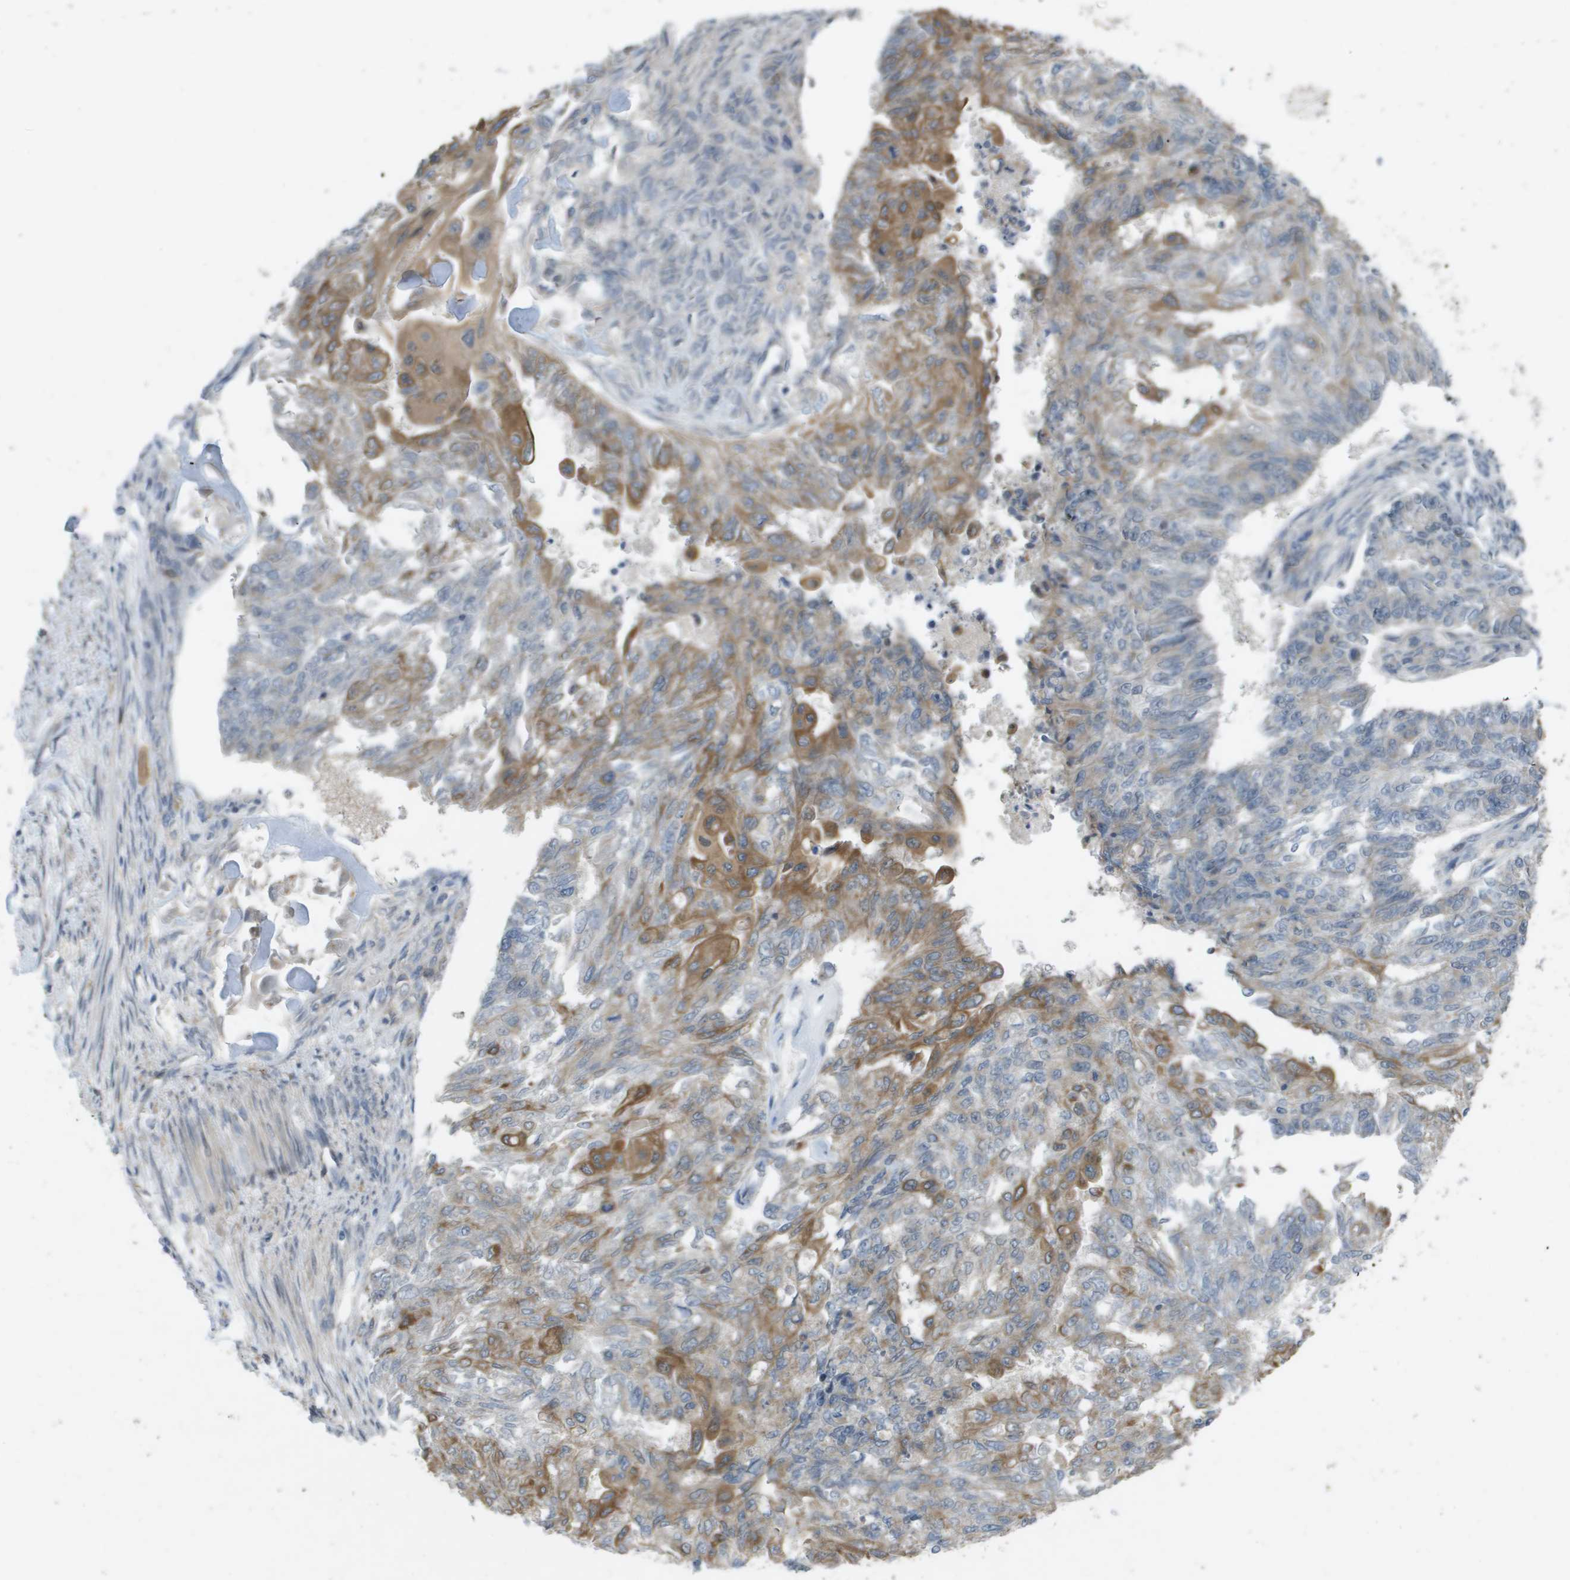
{"staining": {"intensity": "moderate", "quantity": "<25%", "location": "cytoplasmic/membranous"}, "tissue": "endometrial cancer", "cell_type": "Tumor cells", "image_type": "cancer", "snomed": [{"axis": "morphology", "description": "Adenocarcinoma, NOS"}, {"axis": "topography", "description": "Endometrium"}], "caption": "The micrograph reveals a brown stain indicating the presence of a protein in the cytoplasmic/membranous of tumor cells in endometrial adenocarcinoma.", "gene": "IFNLR1", "patient": {"sex": "female", "age": 32}}